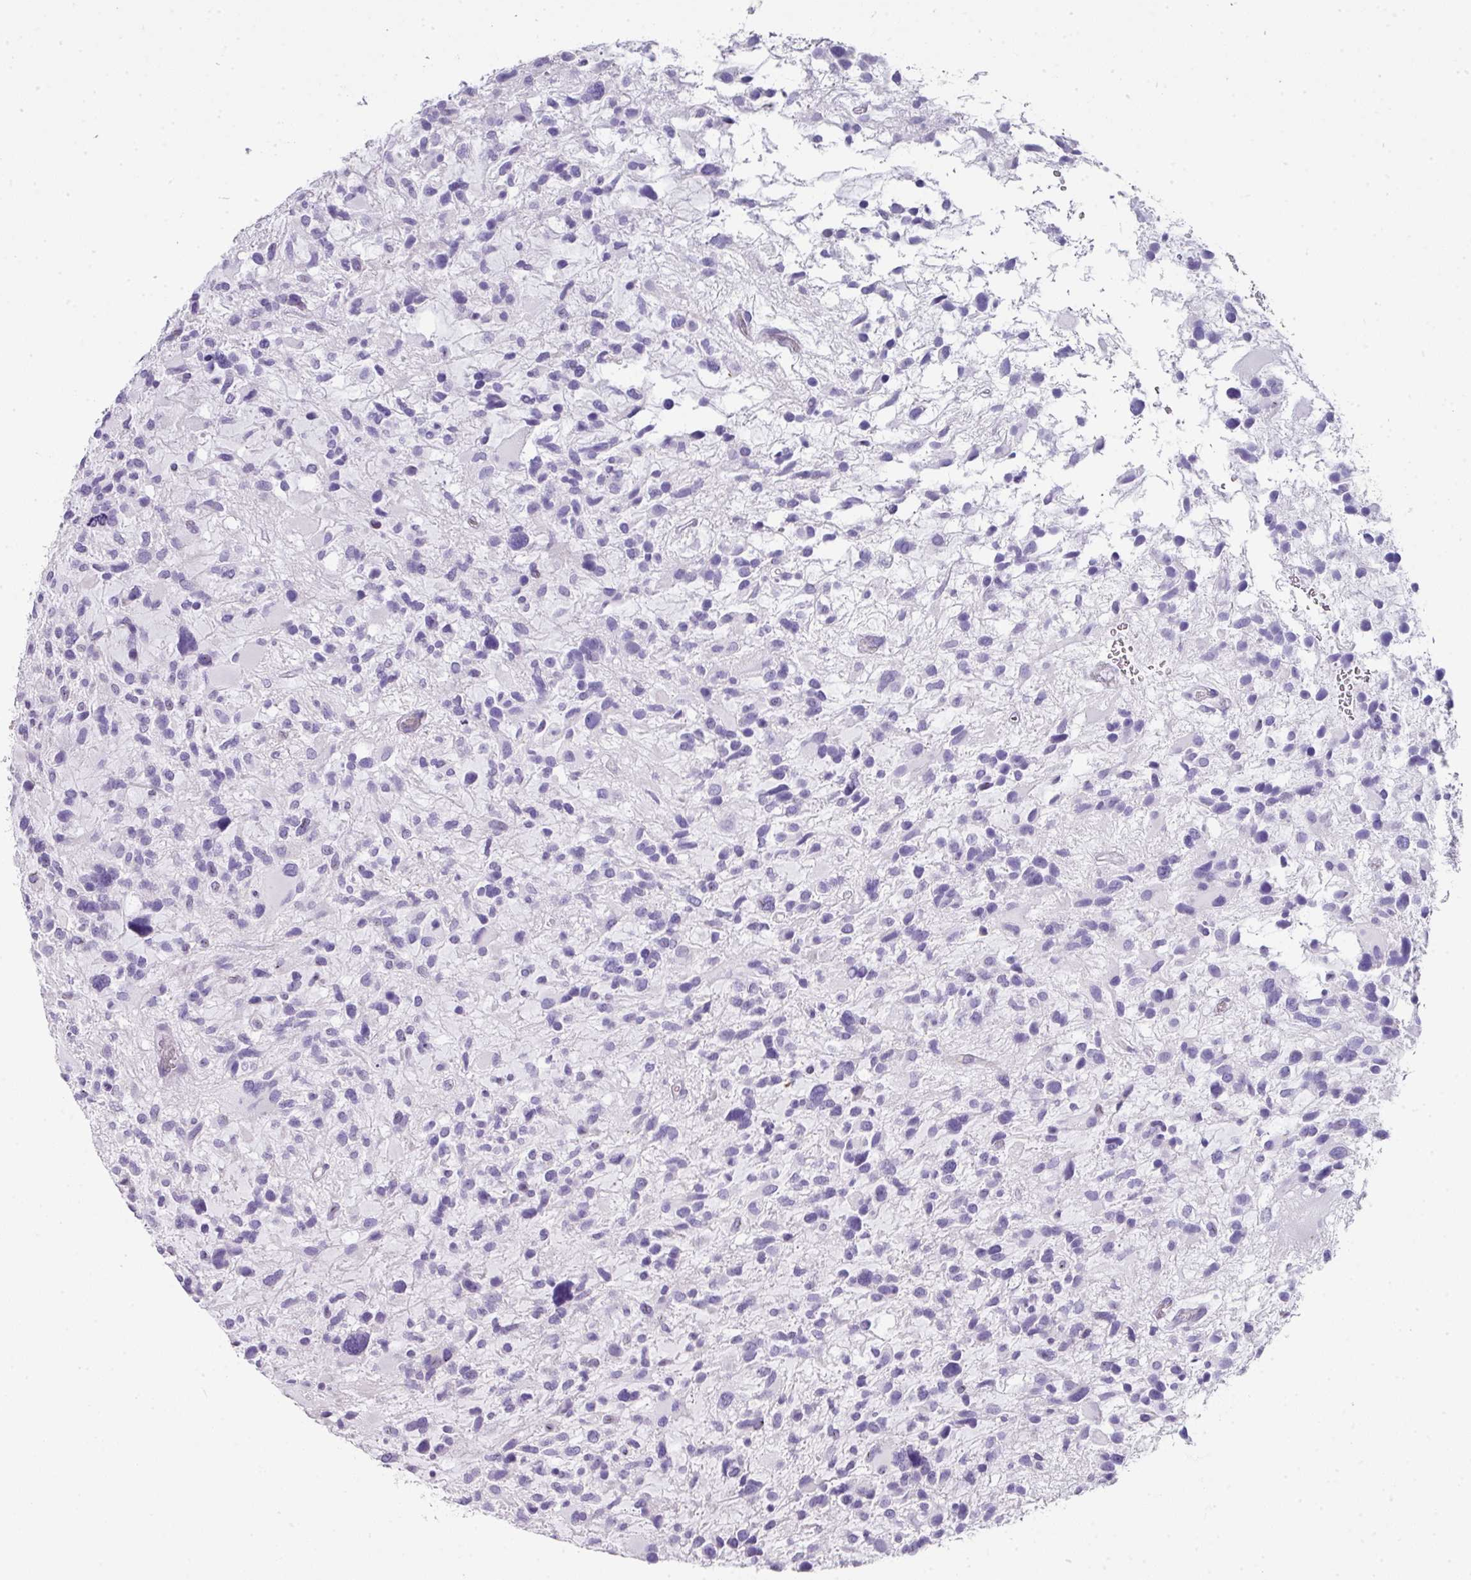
{"staining": {"intensity": "negative", "quantity": "none", "location": "none"}, "tissue": "glioma", "cell_type": "Tumor cells", "image_type": "cancer", "snomed": [{"axis": "morphology", "description": "Glioma, malignant, High grade"}, {"axis": "topography", "description": "Brain"}], "caption": "Immunohistochemistry of glioma displays no staining in tumor cells.", "gene": "GLI4", "patient": {"sex": "female", "age": 11}}